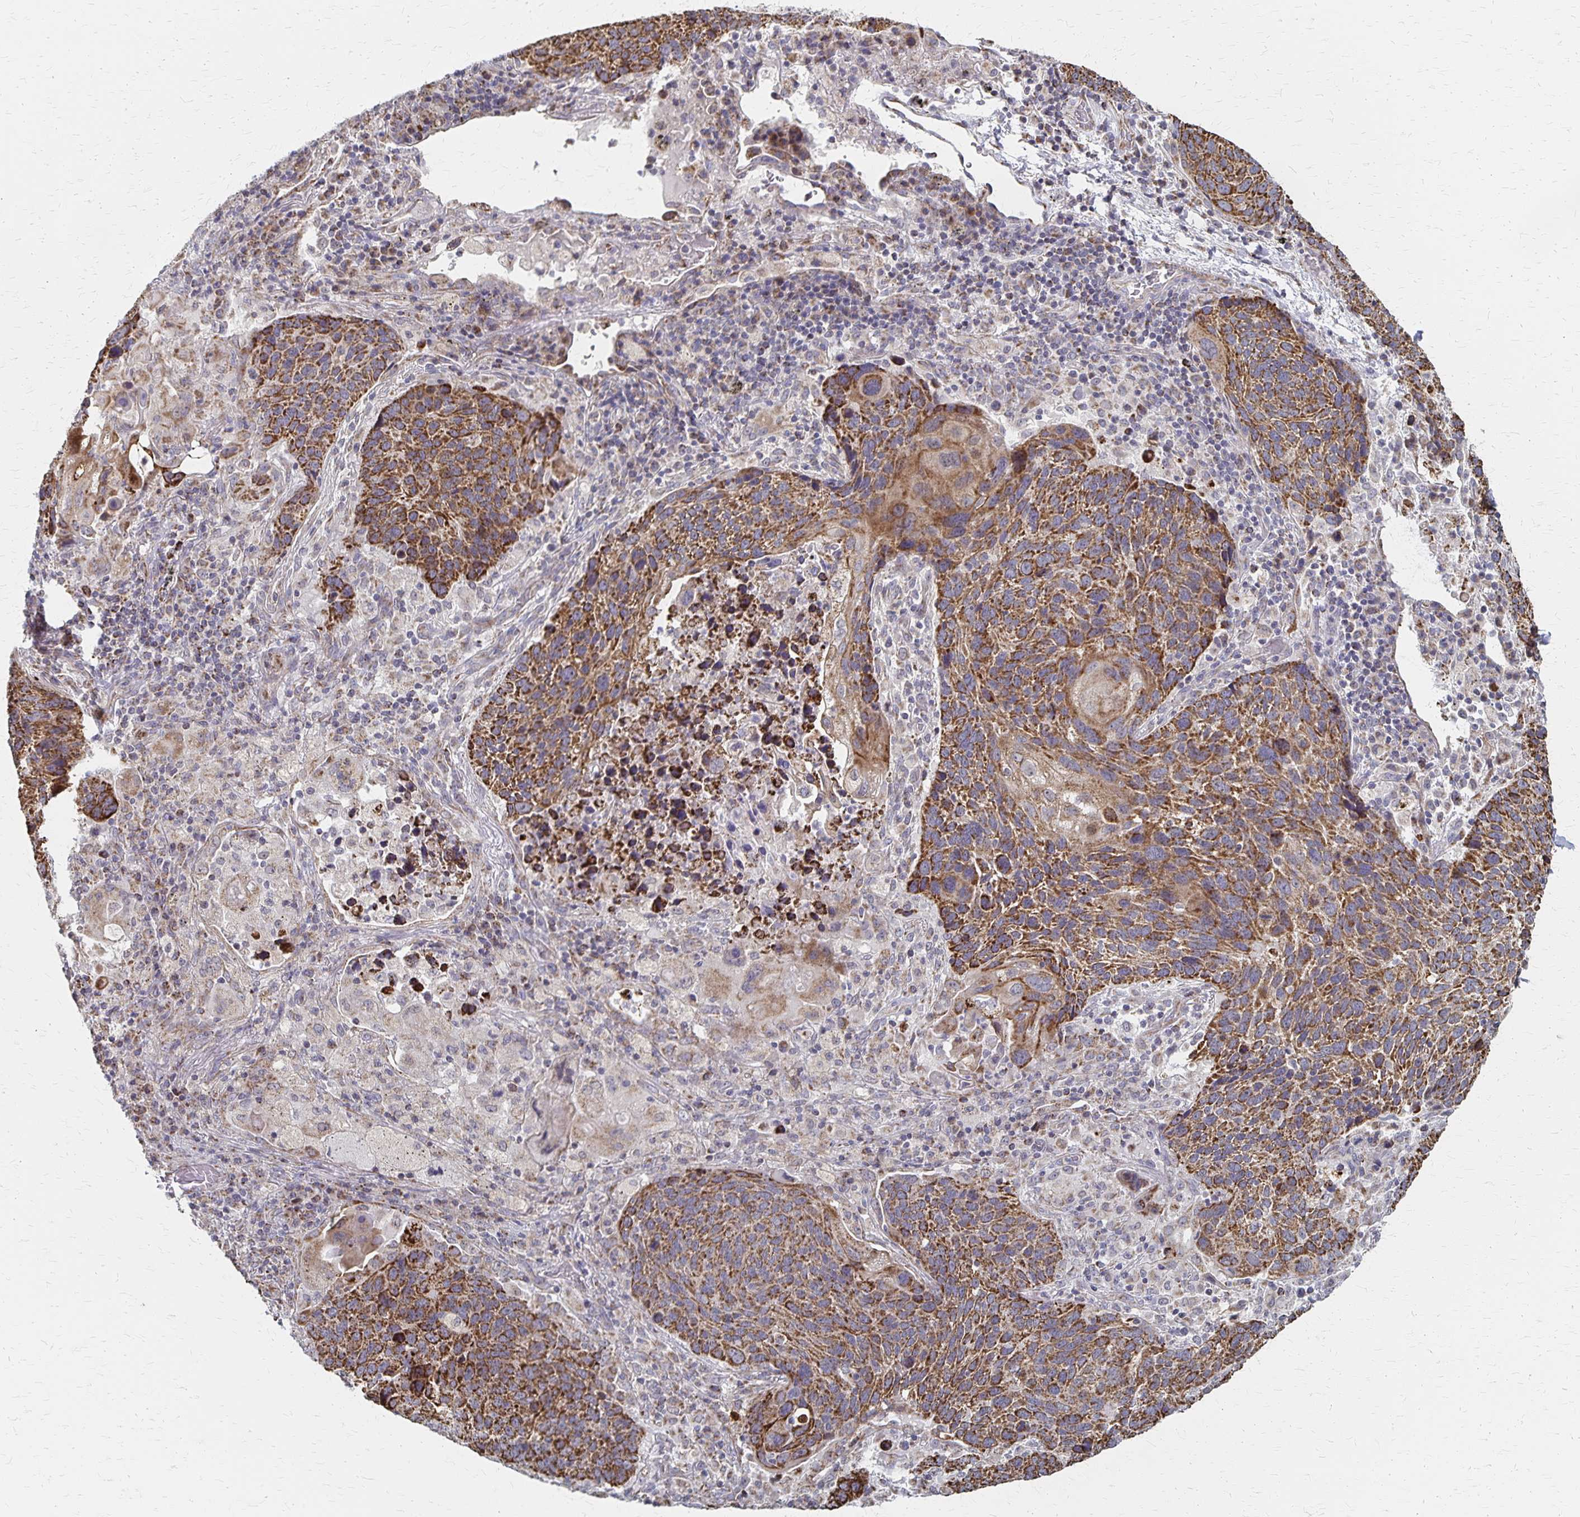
{"staining": {"intensity": "strong", "quantity": ">75%", "location": "cytoplasmic/membranous"}, "tissue": "lung cancer", "cell_type": "Tumor cells", "image_type": "cancer", "snomed": [{"axis": "morphology", "description": "Squamous cell carcinoma, NOS"}, {"axis": "topography", "description": "Lung"}], "caption": "A high amount of strong cytoplasmic/membranous staining is identified in approximately >75% of tumor cells in lung squamous cell carcinoma tissue. (DAB (3,3'-diaminobenzidine) IHC, brown staining for protein, blue staining for nuclei).", "gene": "DYRK4", "patient": {"sex": "male", "age": 68}}